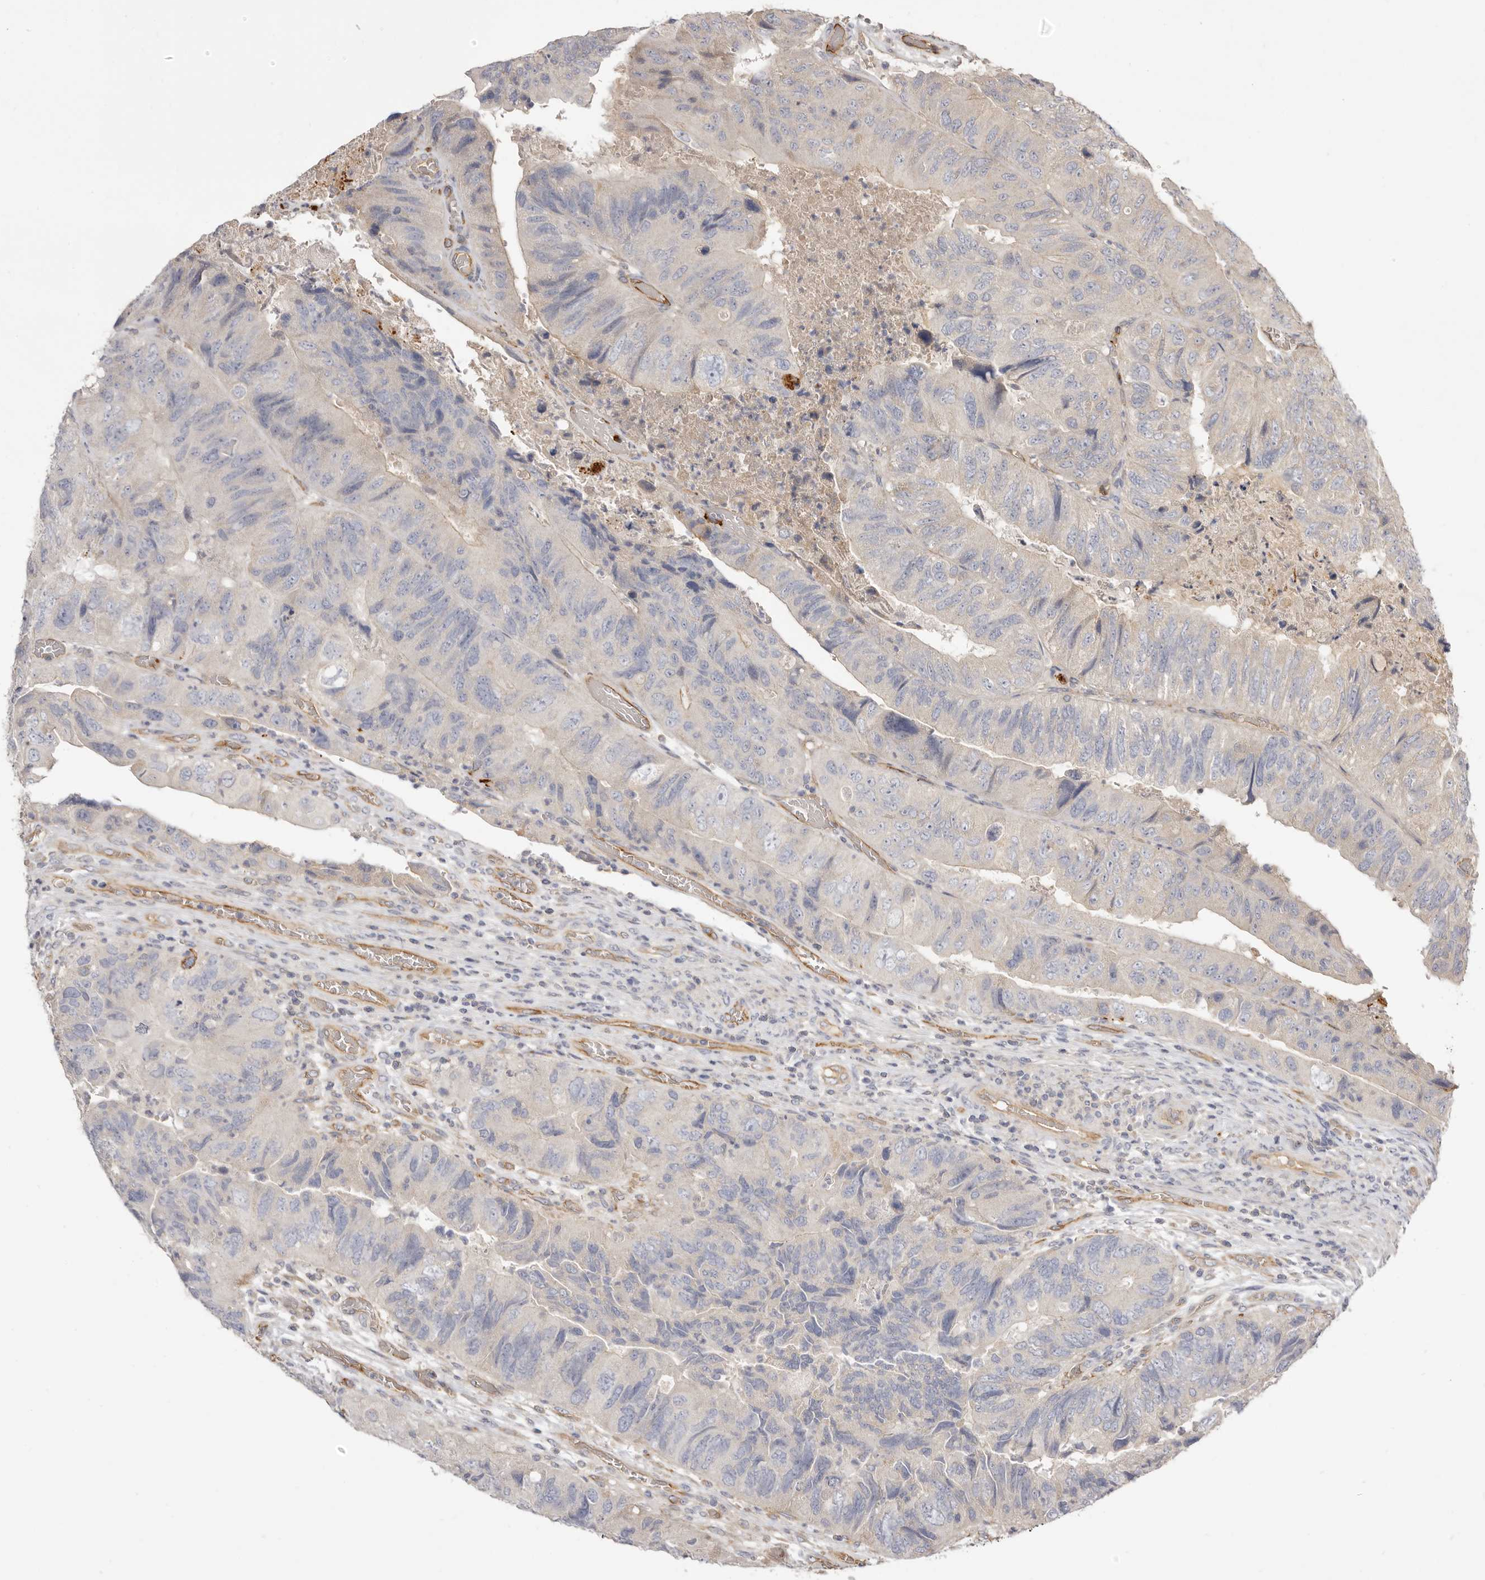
{"staining": {"intensity": "negative", "quantity": "none", "location": "none"}, "tissue": "colorectal cancer", "cell_type": "Tumor cells", "image_type": "cancer", "snomed": [{"axis": "morphology", "description": "Adenocarcinoma, NOS"}, {"axis": "topography", "description": "Rectum"}], "caption": "The histopathology image shows no staining of tumor cells in adenocarcinoma (colorectal).", "gene": "ADAMTS9", "patient": {"sex": "male", "age": 63}}